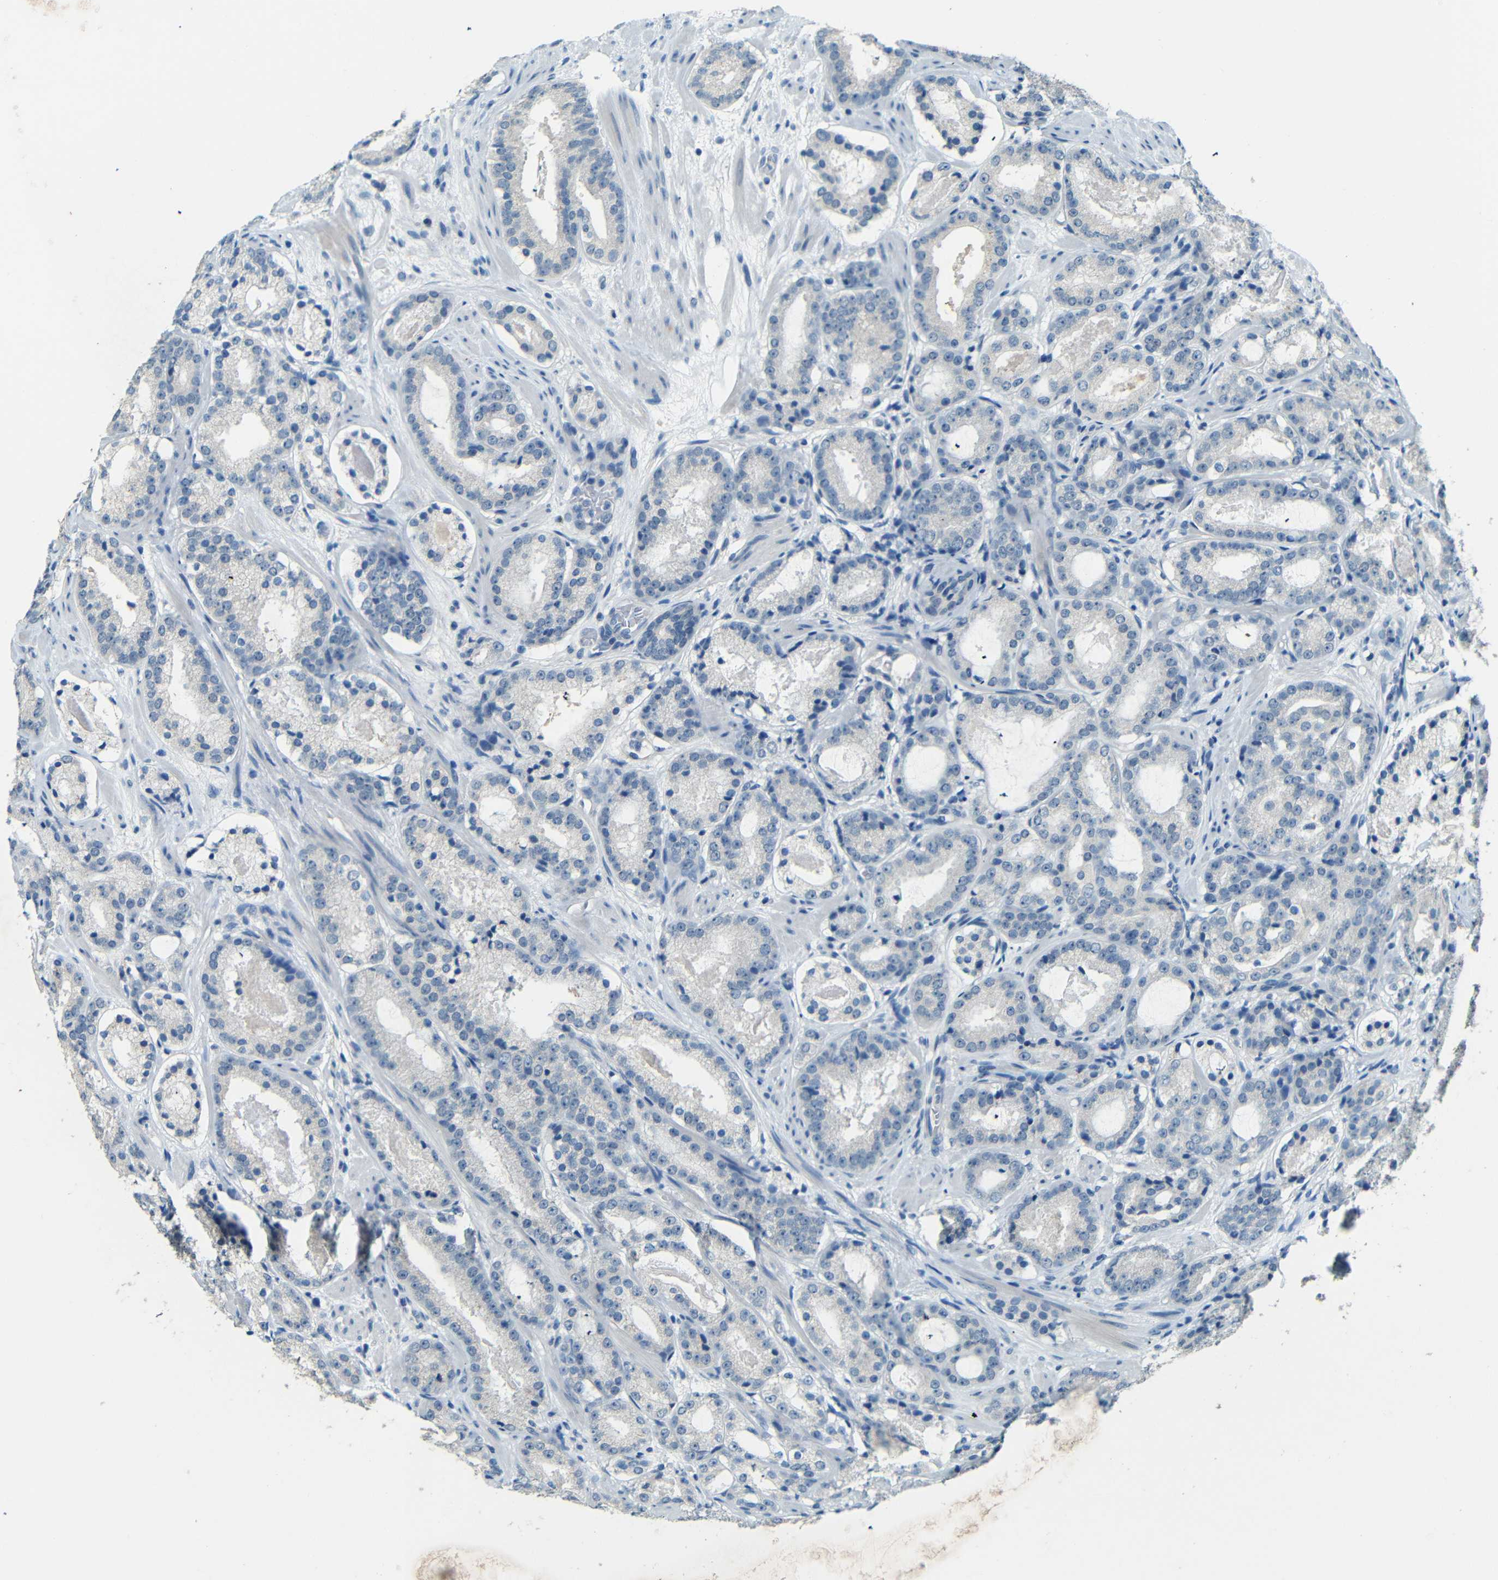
{"staining": {"intensity": "negative", "quantity": "none", "location": "none"}, "tissue": "prostate cancer", "cell_type": "Tumor cells", "image_type": "cancer", "snomed": [{"axis": "morphology", "description": "Adenocarcinoma, Low grade"}, {"axis": "topography", "description": "Prostate"}], "caption": "Immunohistochemical staining of prostate adenocarcinoma (low-grade) demonstrates no significant expression in tumor cells.", "gene": "ZMAT1", "patient": {"sex": "male", "age": 69}}